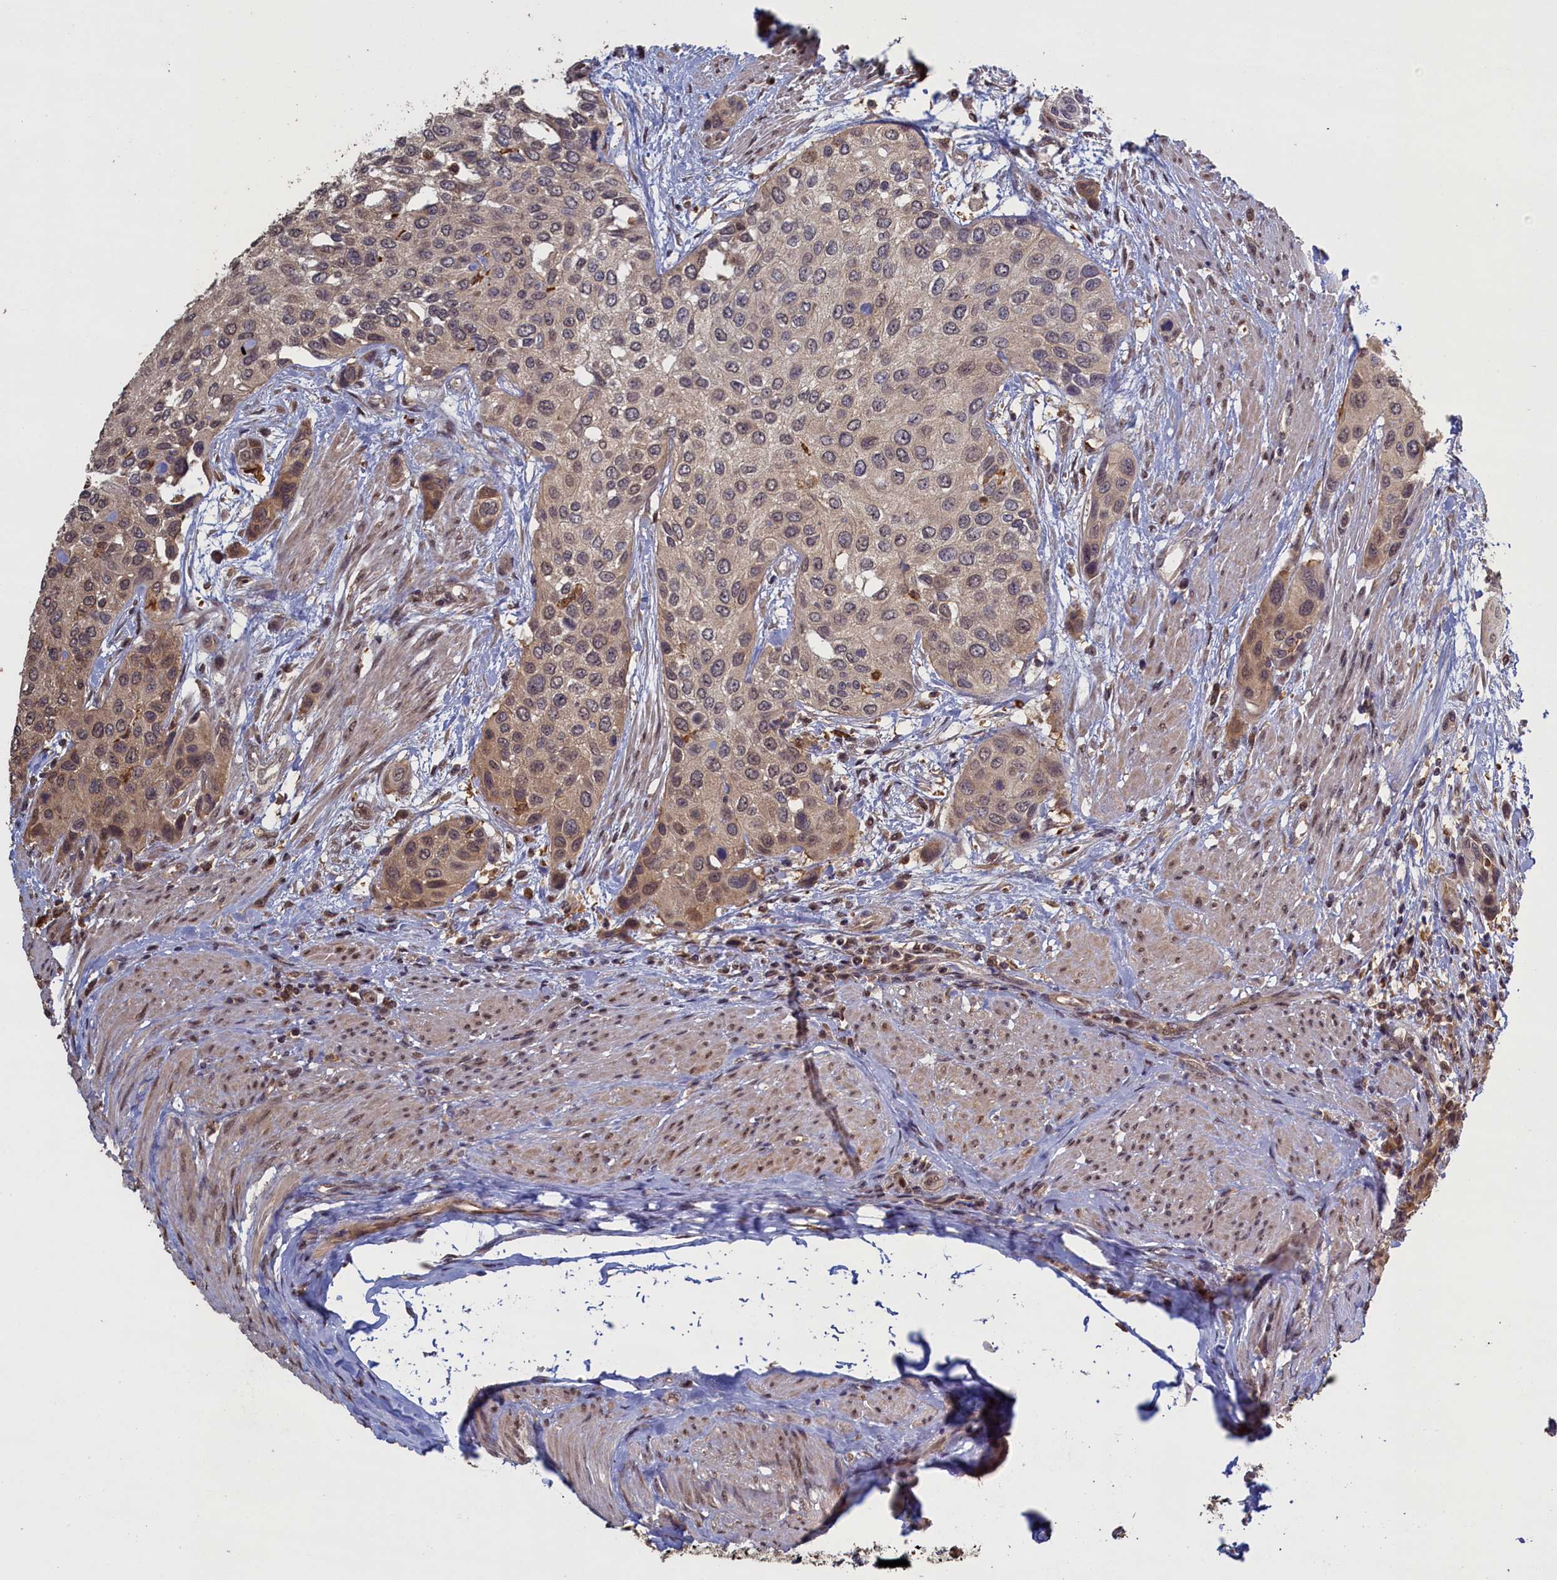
{"staining": {"intensity": "weak", "quantity": "25%-75%", "location": "nuclear"}, "tissue": "urothelial cancer", "cell_type": "Tumor cells", "image_type": "cancer", "snomed": [{"axis": "morphology", "description": "Normal tissue, NOS"}, {"axis": "morphology", "description": "Urothelial carcinoma, High grade"}, {"axis": "topography", "description": "Vascular tissue"}, {"axis": "topography", "description": "Urinary bladder"}], "caption": "High-grade urothelial carcinoma was stained to show a protein in brown. There is low levels of weak nuclear staining in approximately 25%-75% of tumor cells. The staining was performed using DAB, with brown indicating positive protein expression. Nuclei are stained blue with hematoxylin.", "gene": "UCHL3", "patient": {"sex": "female", "age": 56}}